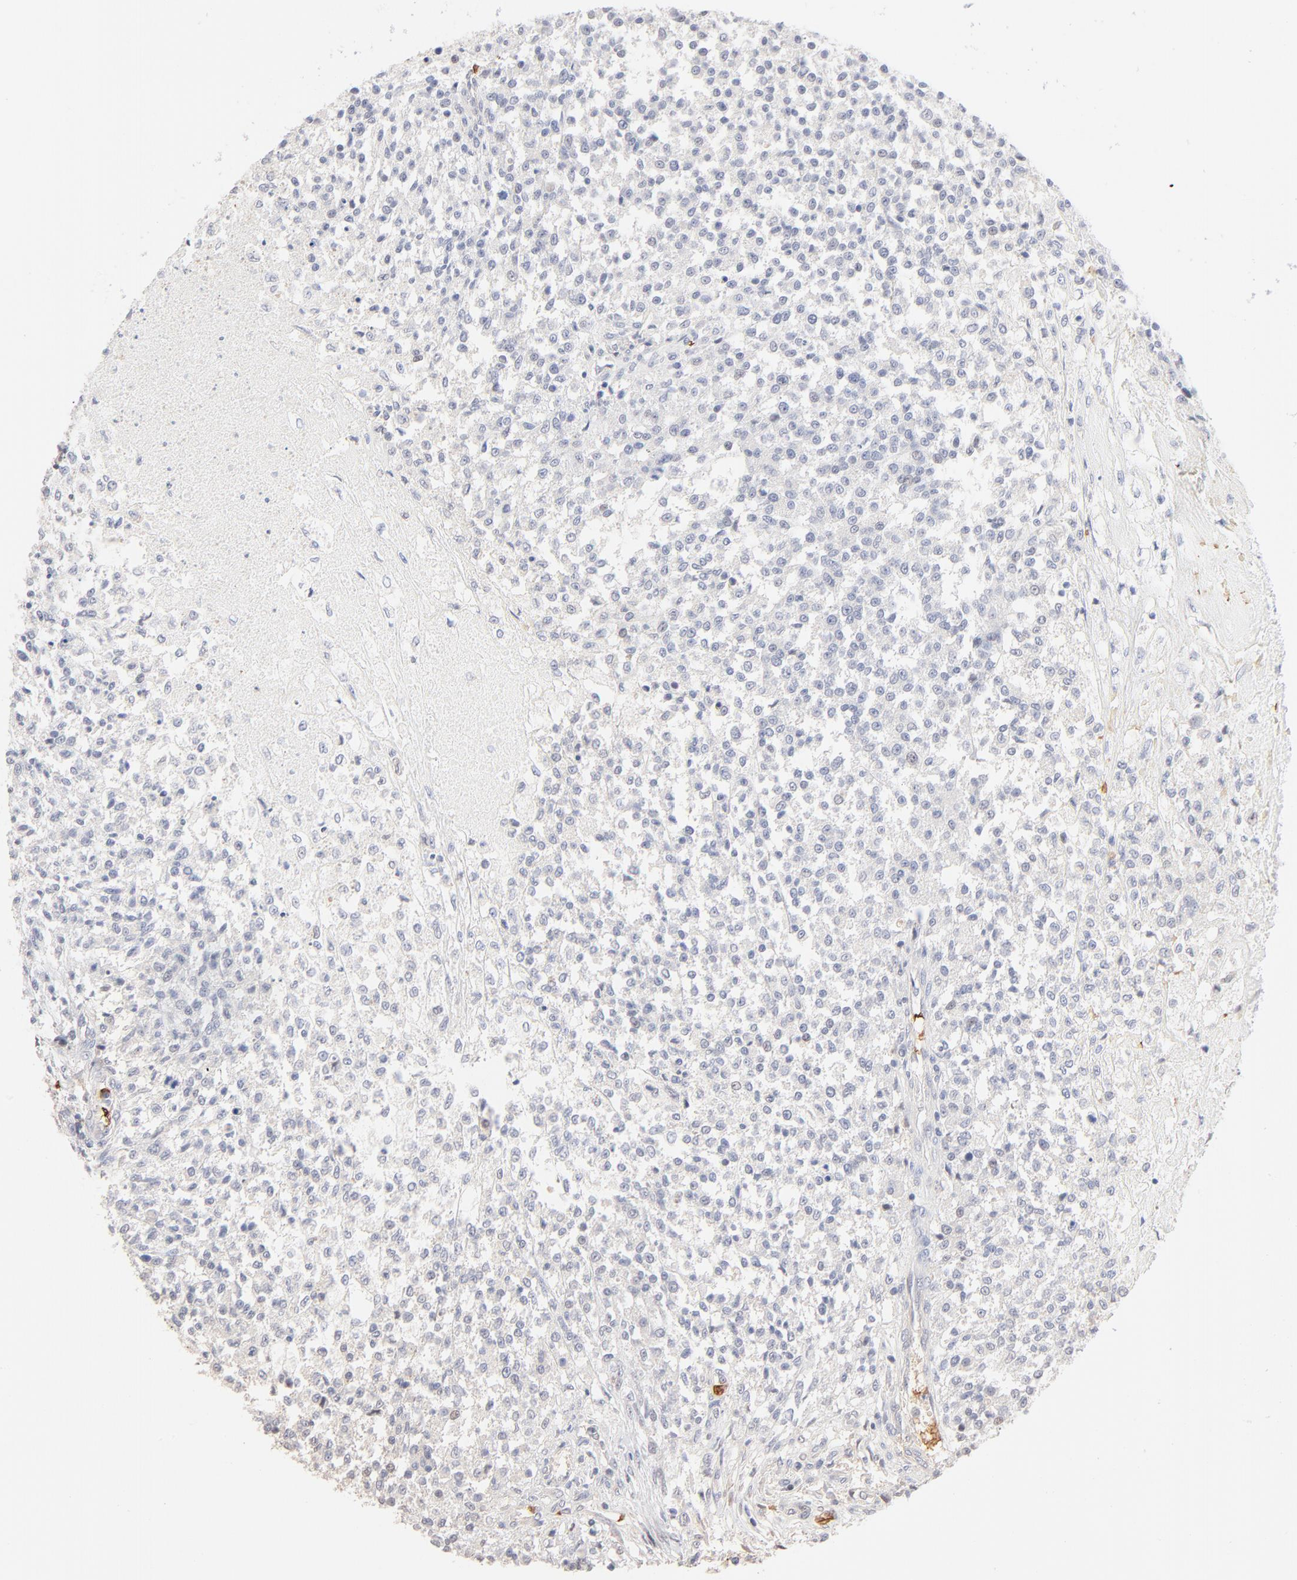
{"staining": {"intensity": "negative", "quantity": "none", "location": "none"}, "tissue": "testis cancer", "cell_type": "Tumor cells", "image_type": "cancer", "snomed": [{"axis": "morphology", "description": "Seminoma, NOS"}, {"axis": "topography", "description": "Testis"}], "caption": "An immunohistochemistry (IHC) micrograph of testis seminoma is shown. There is no staining in tumor cells of testis seminoma.", "gene": "SPTB", "patient": {"sex": "male", "age": 59}}